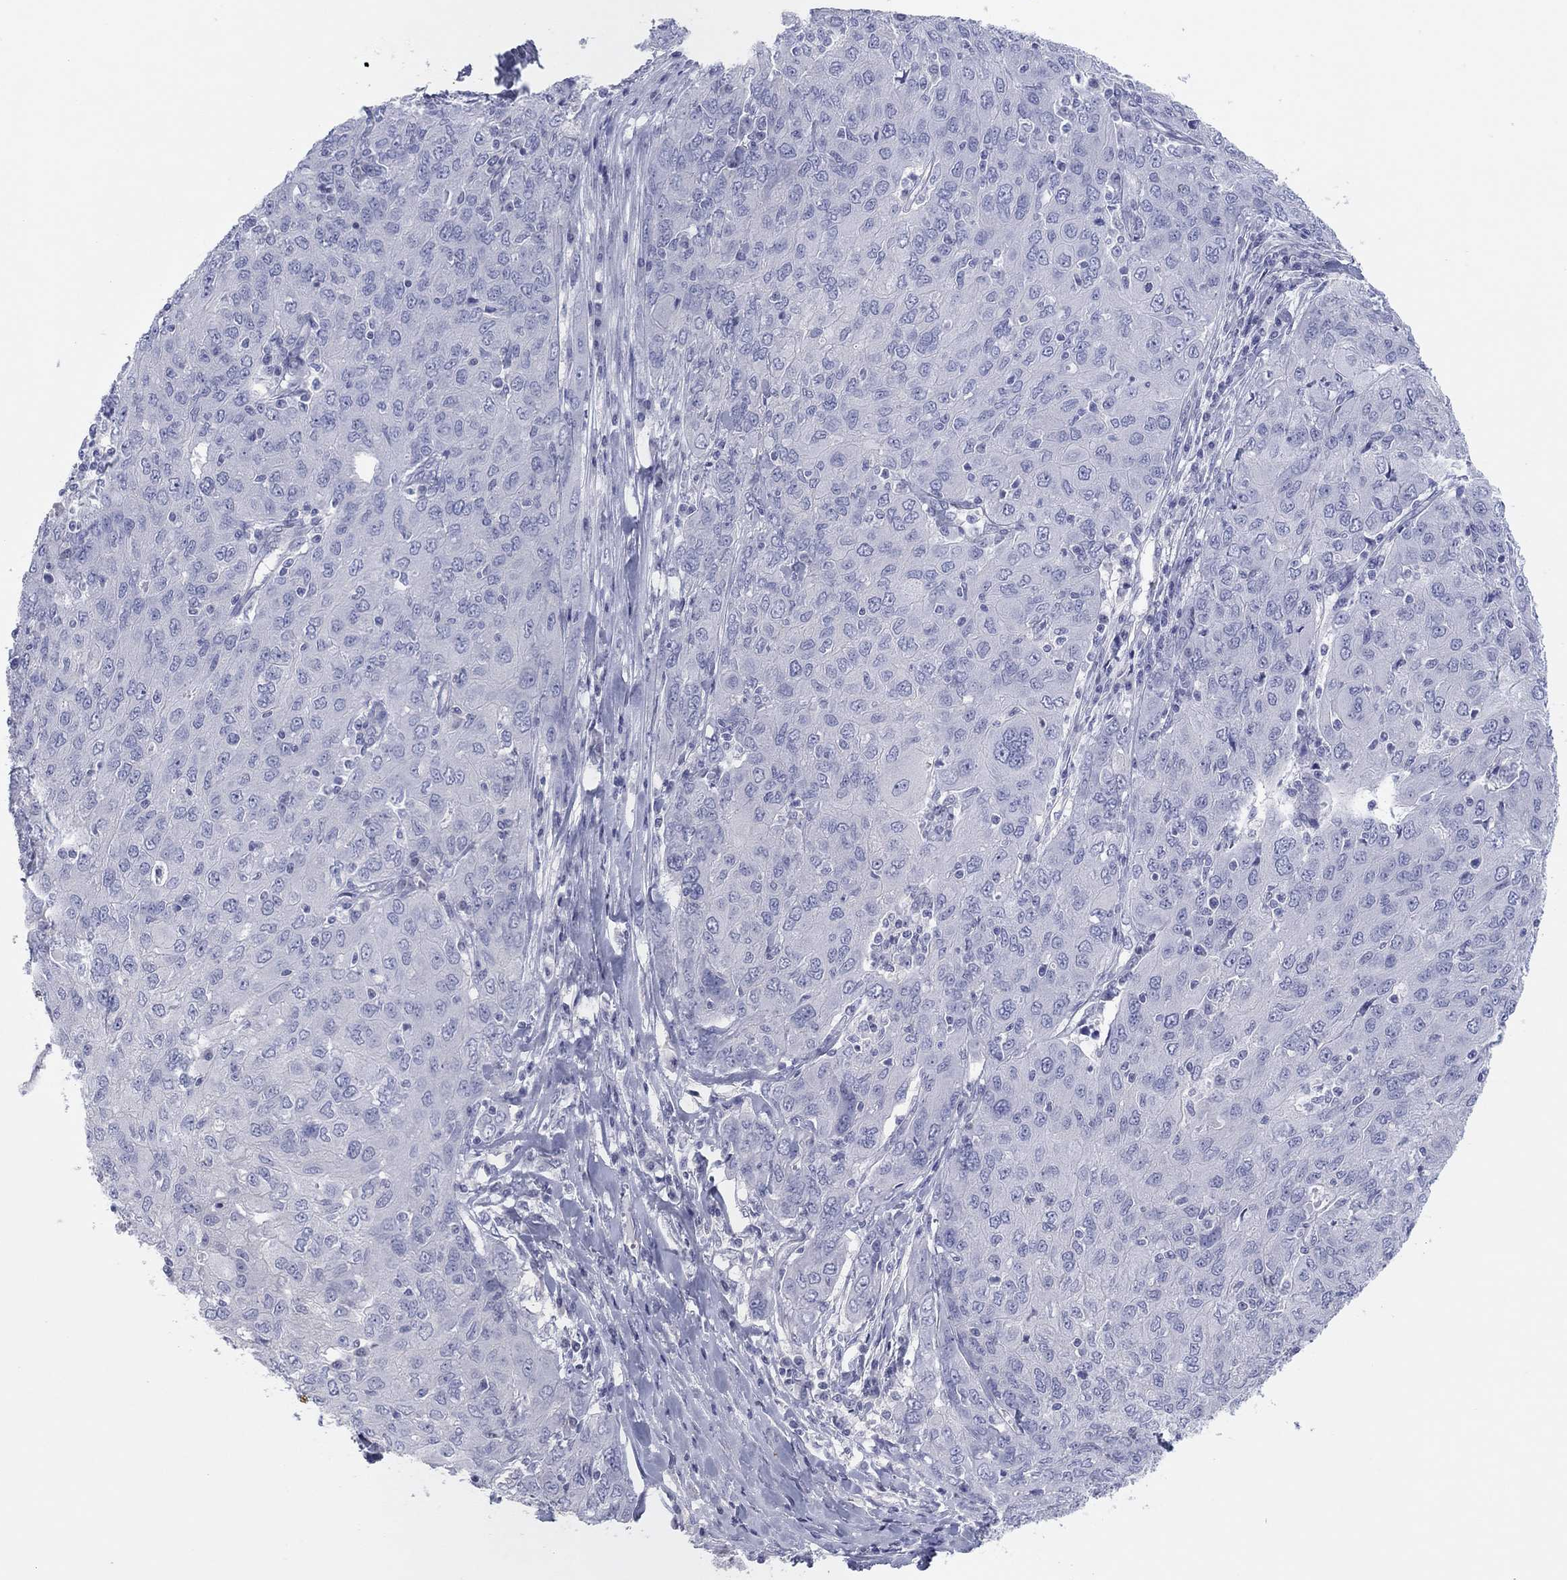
{"staining": {"intensity": "negative", "quantity": "none", "location": "none"}, "tissue": "ovarian cancer", "cell_type": "Tumor cells", "image_type": "cancer", "snomed": [{"axis": "morphology", "description": "Carcinoma, endometroid"}, {"axis": "topography", "description": "Ovary"}], "caption": "A high-resolution photomicrograph shows immunohistochemistry (IHC) staining of ovarian cancer (endometroid carcinoma), which exhibits no significant staining in tumor cells.", "gene": "CPNE6", "patient": {"sex": "female", "age": 50}}